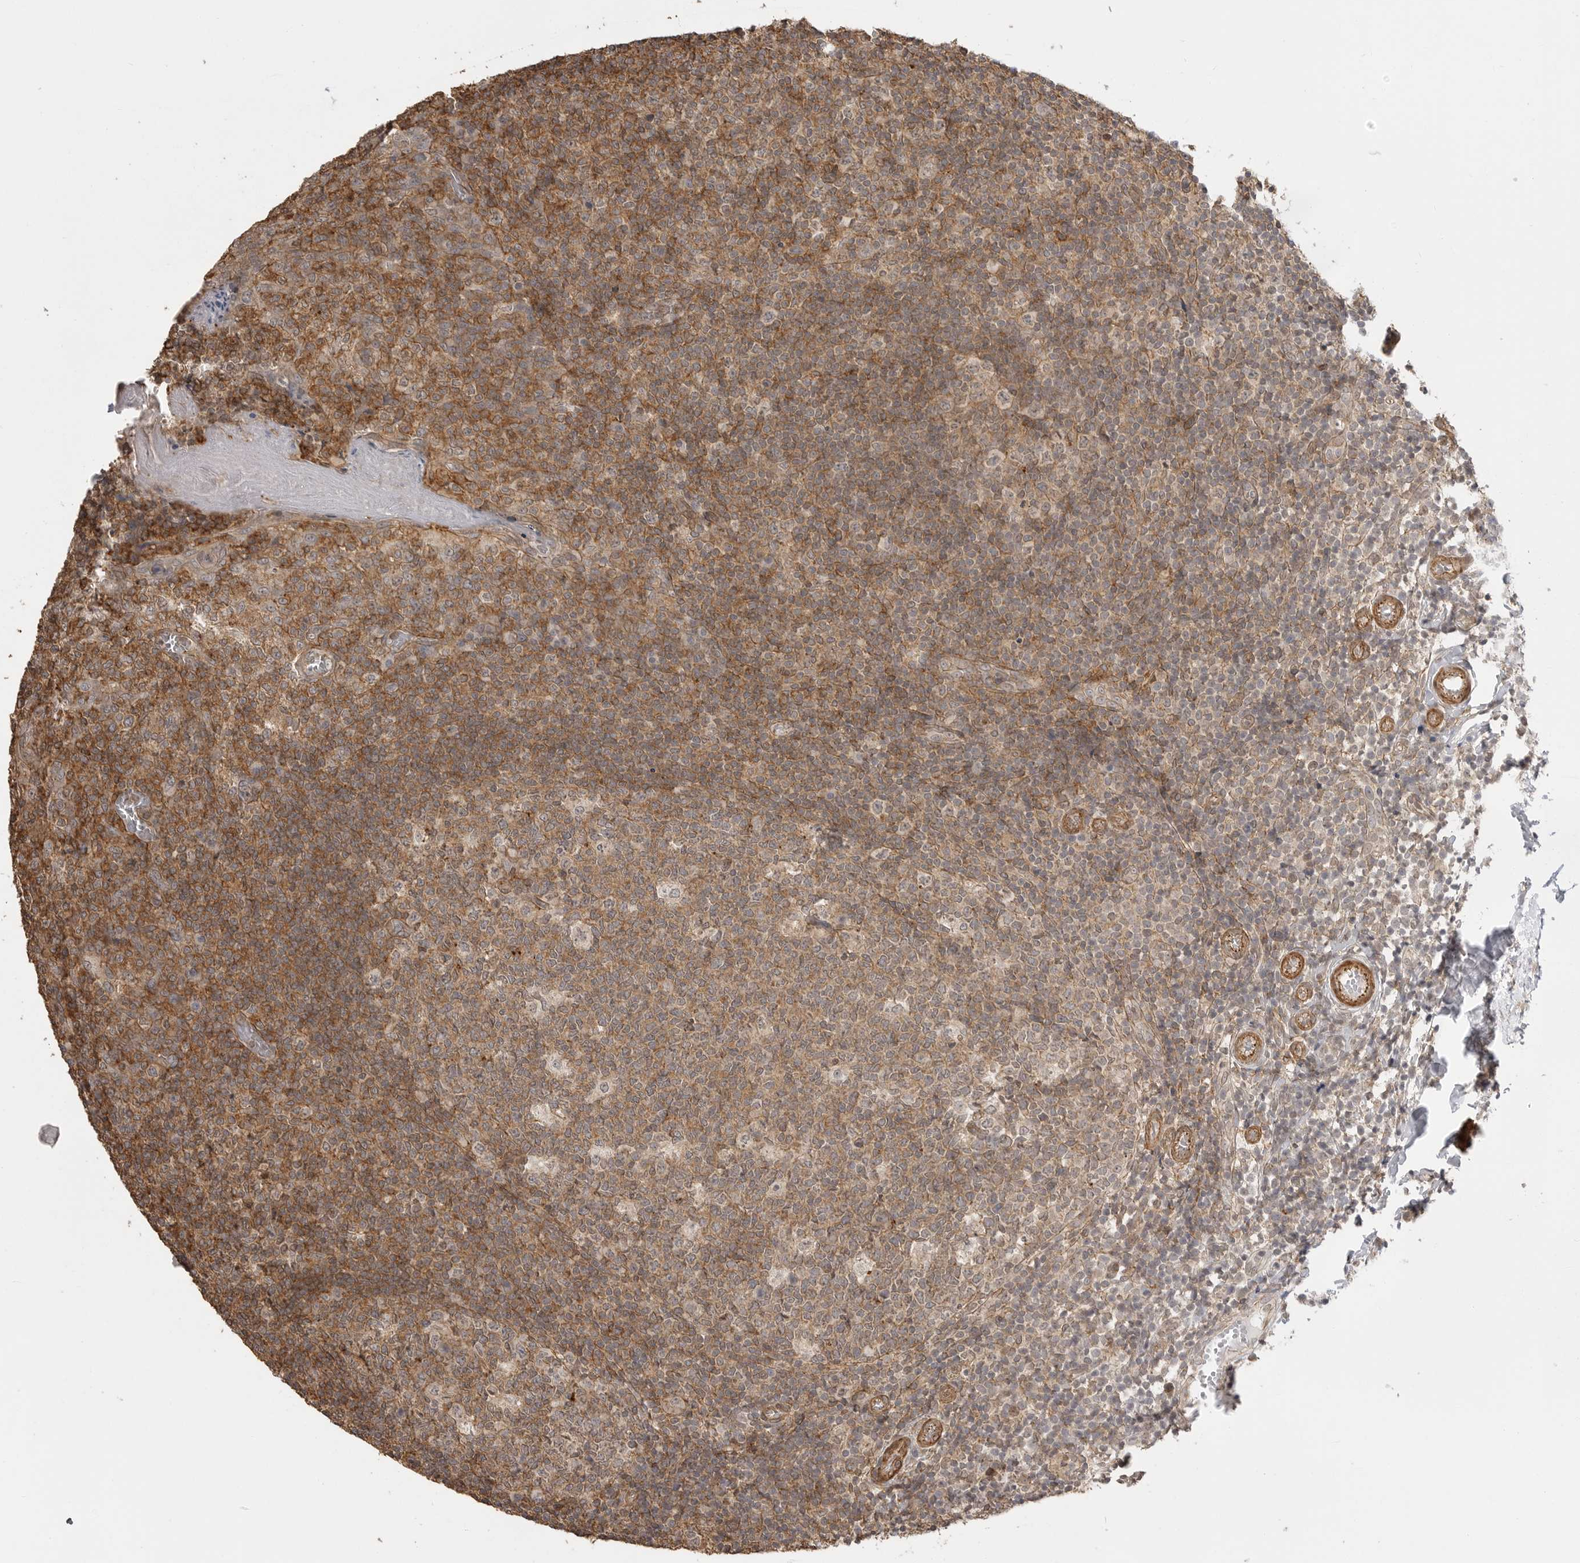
{"staining": {"intensity": "moderate", "quantity": ">75%", "location": "cytoplasmic/membranous"}, "tissue": "tonsil", "cell_type": "Germinal center cells", "image_type": "normal", "snomed": [{"axis": "morphology", "description": "Normal tissue, NOS"}, {"axis": "topography", "description": "Tonsil"}], "caption": "A brown stain shows moderate cytoplasmic/membranous staining of a protein in germinal center cells of unremarkable tonsil.", "gene": "GPC2", "patient": {"sex": "female", "age": 19}}